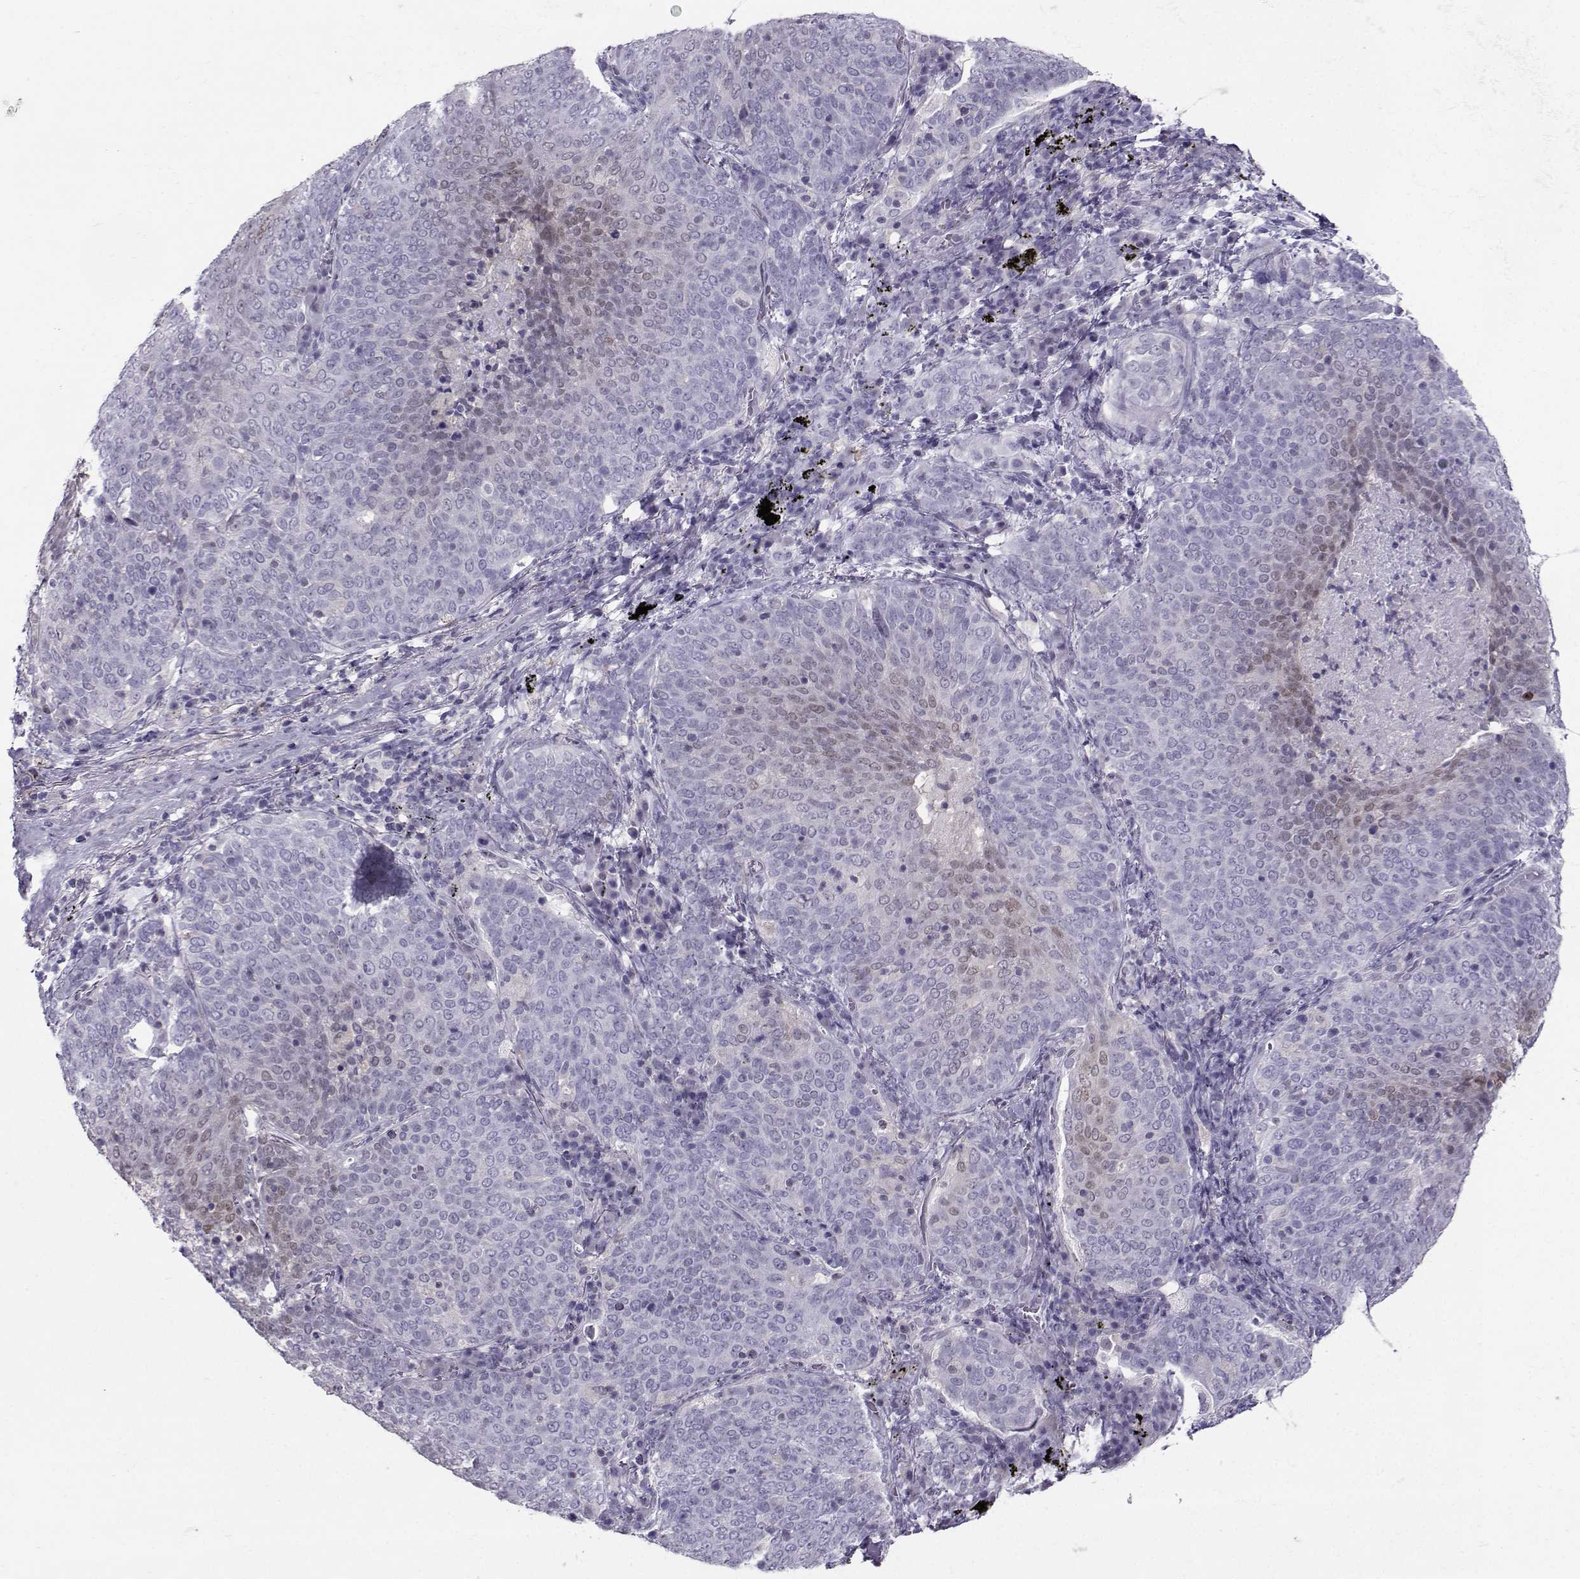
{"staining": {"intensity": "weak", "quantity": "<25%", "location": "nuclear"}, "tissue": "lung cancer", "cell_type": "Tumor cells", "image_type": "cancer", "snomed": [{"axis": "morphology", "description": "Squamous cell carcinoma, NOS"}, {"axis": "topography", "description": "Lung"}], "caption": "This is an immunohistochemistry (IHC) image of lung cancer (squamous cell carcinoma). There is no expression in tumor cells.", "gene": "PGK1", "patient": {"sex": "male", "age": 82}}